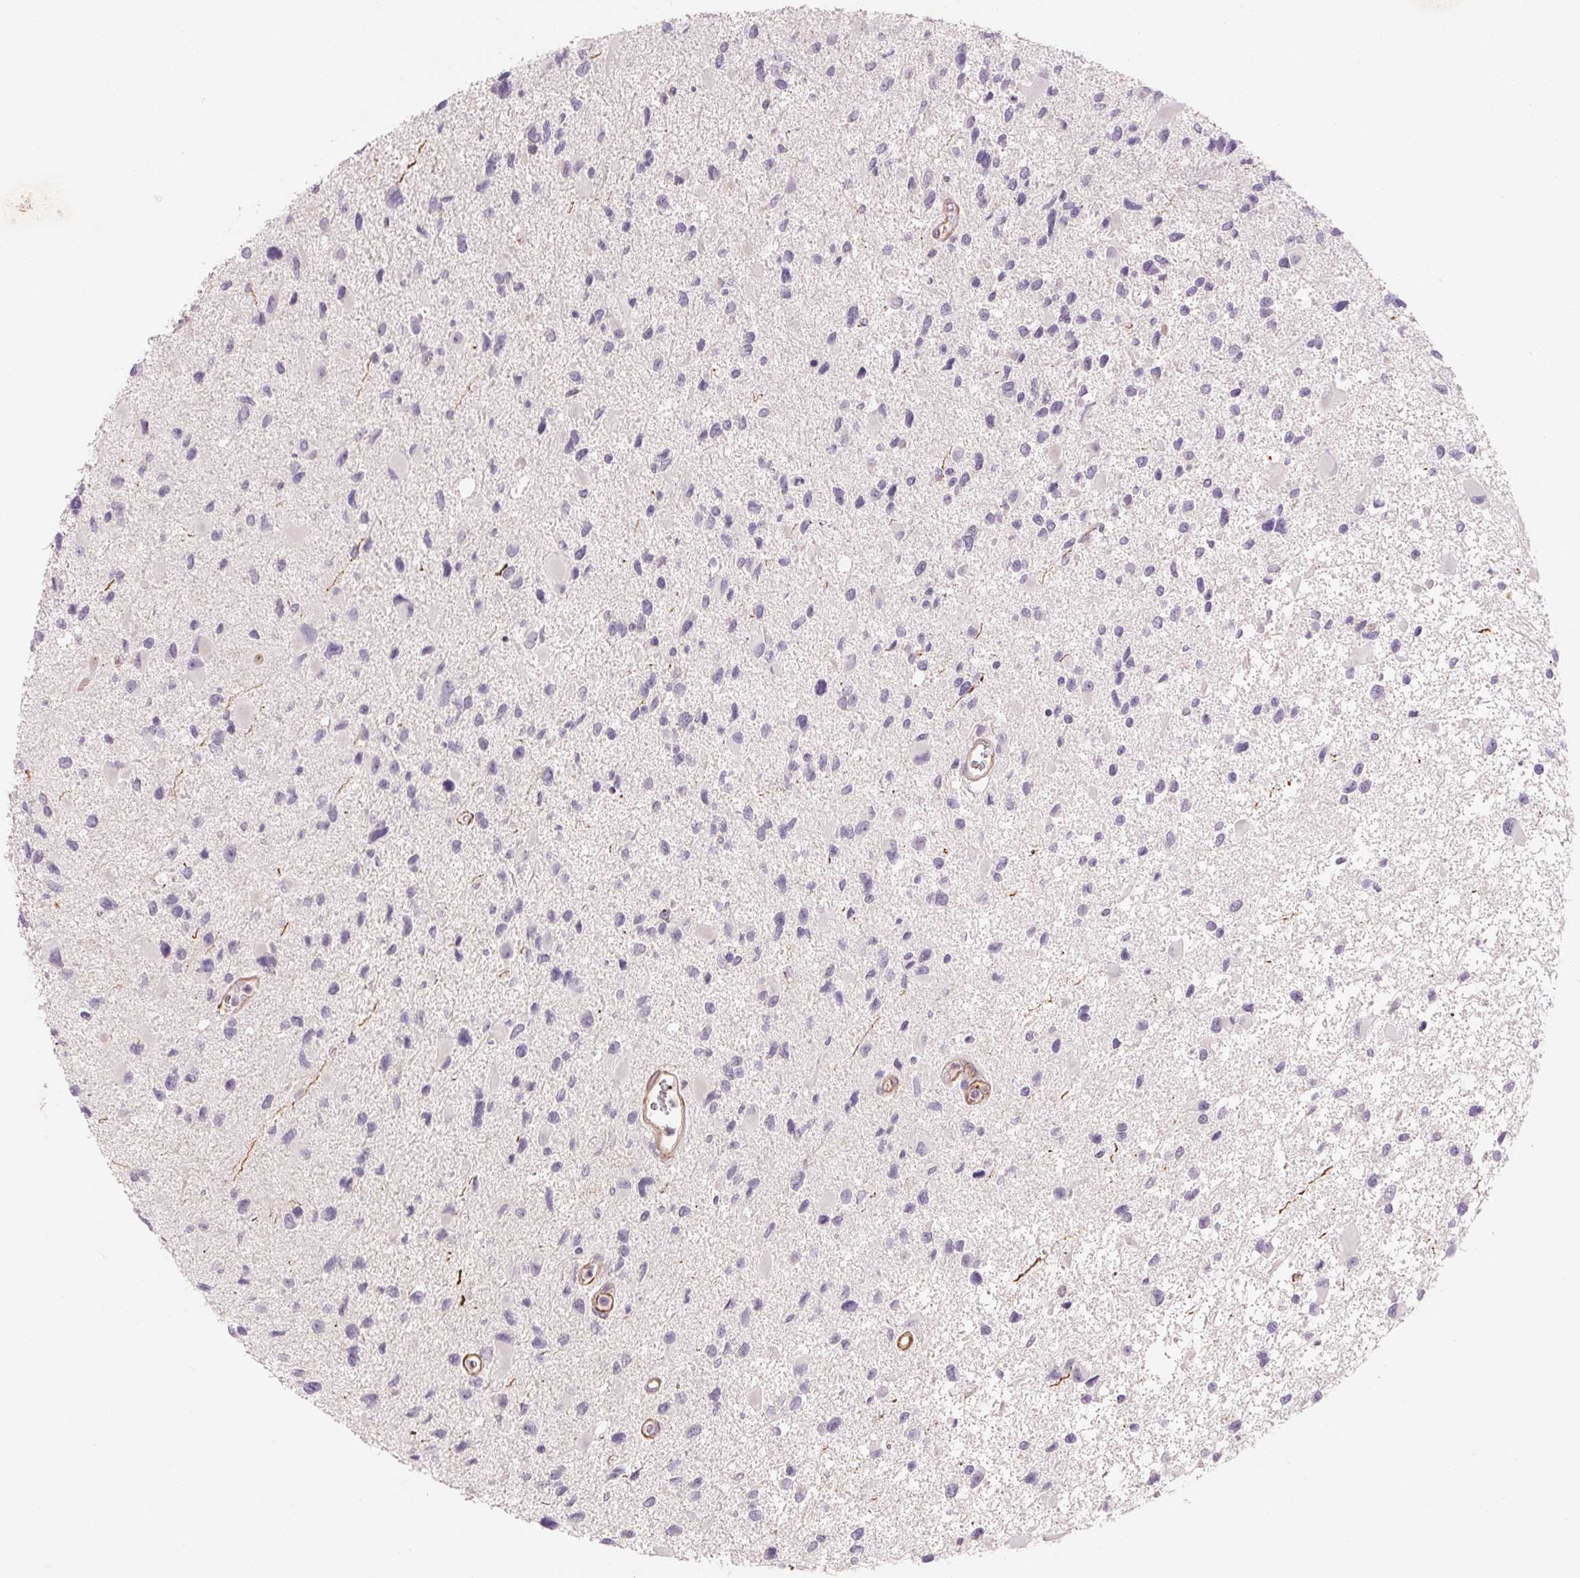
{"staining": {"intensity": "negative", "quantity": "none", "location": "none"}, "tissue": "glioma", "cell_type": "Tumor cells", "image_type": "cancer", "snomed": [{"axis": "morphology", "description": "Glioma, malignant, Low grade"}, {"axis": "topography", "description": "Brain"}], "caption": "DAB immunohistochemical staining of human glioma displays no significant expression in tumor cells.", "gene": "ANKRD13B", "patient": {"sex": "female", "age": 32}}